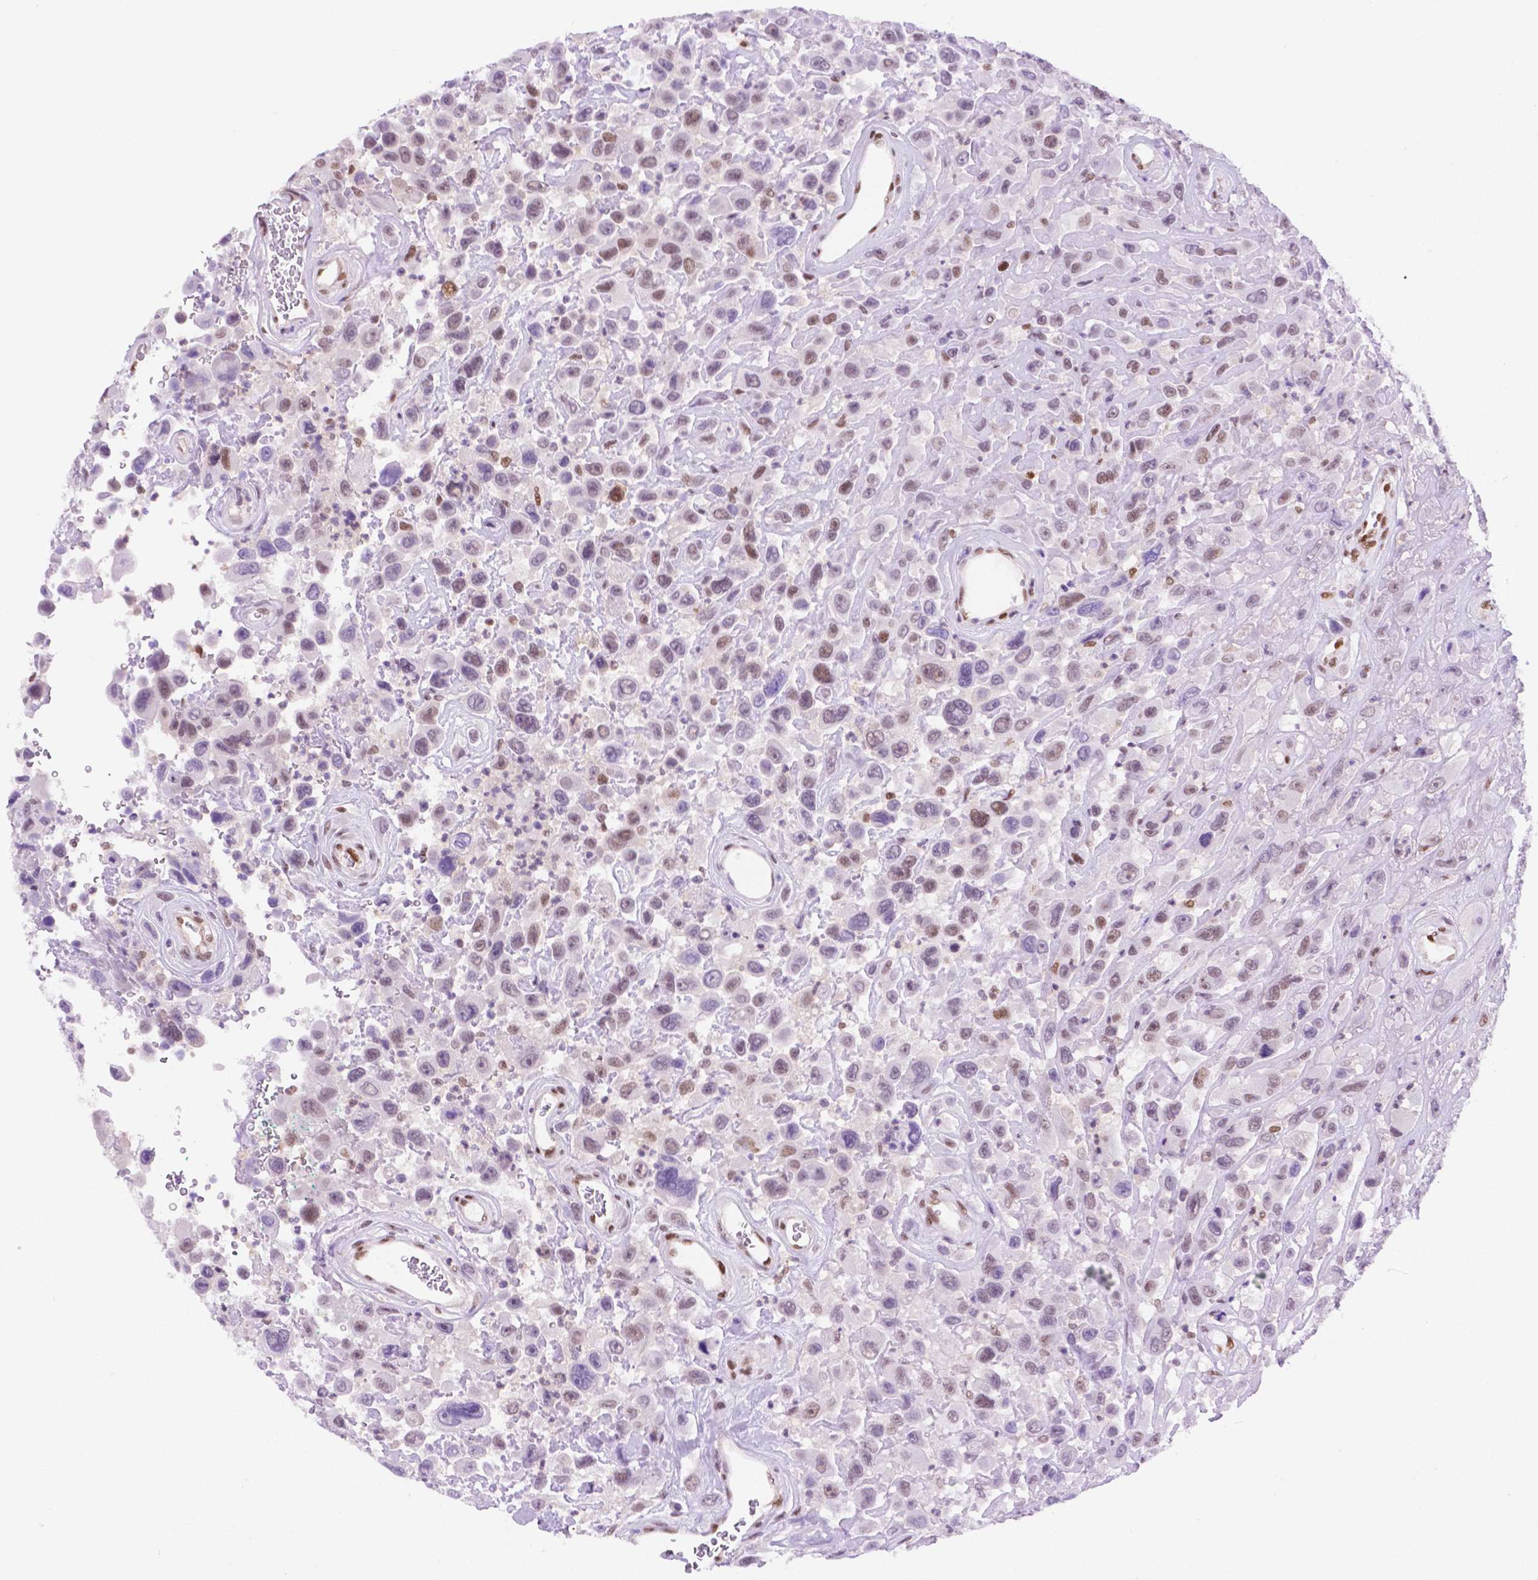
{"staining": {"intensity": "moderate", "quantity": "<25%", "location": "nuclear"}, "tissue": "urothelial cancer", "cell_type": "Tumor cells", "image_type": "cancer", "snomed": [{"axis": "morphology", "description": "Urothelial carcinoma, High grade"}, {"axis": "topography", "description": "Urinary bladder"}], "caption": "A high-resolution photomicrograph shows immunohistochemistry staining of urothelial cancer, which reveals moderate nuclear expression in approximately <25% of tumor cells.", "gene": "ERF", "patient": {"sex": "male", "age": 53}}